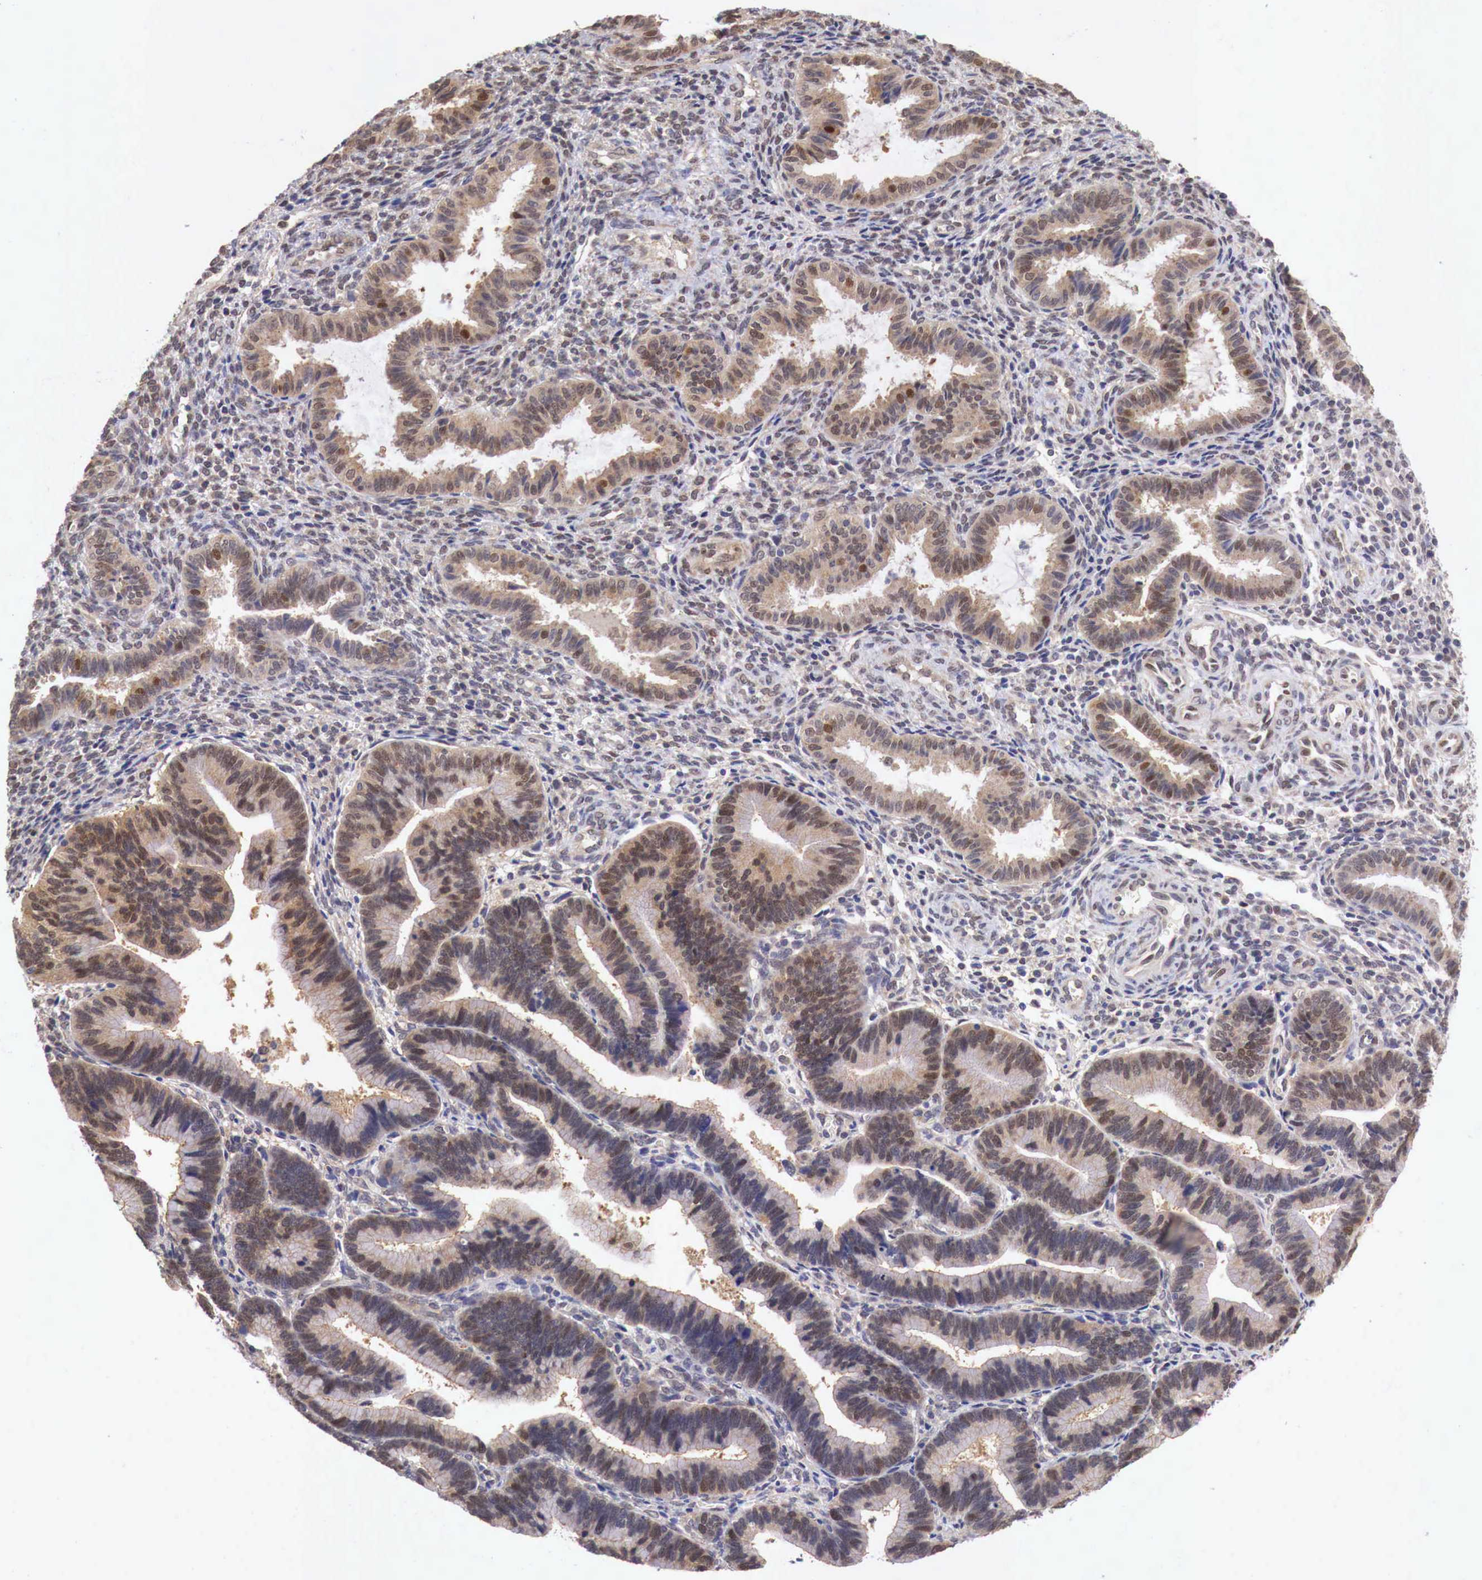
{"staining": {"intensity": "weak", "quantity": "25%-75%", "location": "cytoplasmic/membranous,nuclear"}, "tissue": "endometrium", "cell_type": "Cells in endometrial stroma", "image_type": "normal", "snomed": [{"axis": "morphology", "description": "Normal tissue, NOS"}, {"axis": "topography", "description": "Endometrium"}], "caption": "High-magnification brightfield microscopy of unremarkable endometrium stained with DAB (brown) and counterstained with hematoxylin (blue). cells in endometrial stroma exhibit weak cytoplasmic/membranous,nuclear staining is seen in about25%-75% of cells.", "gene": "PABIR2", "patient": {"sex": "female", "age": 36}}